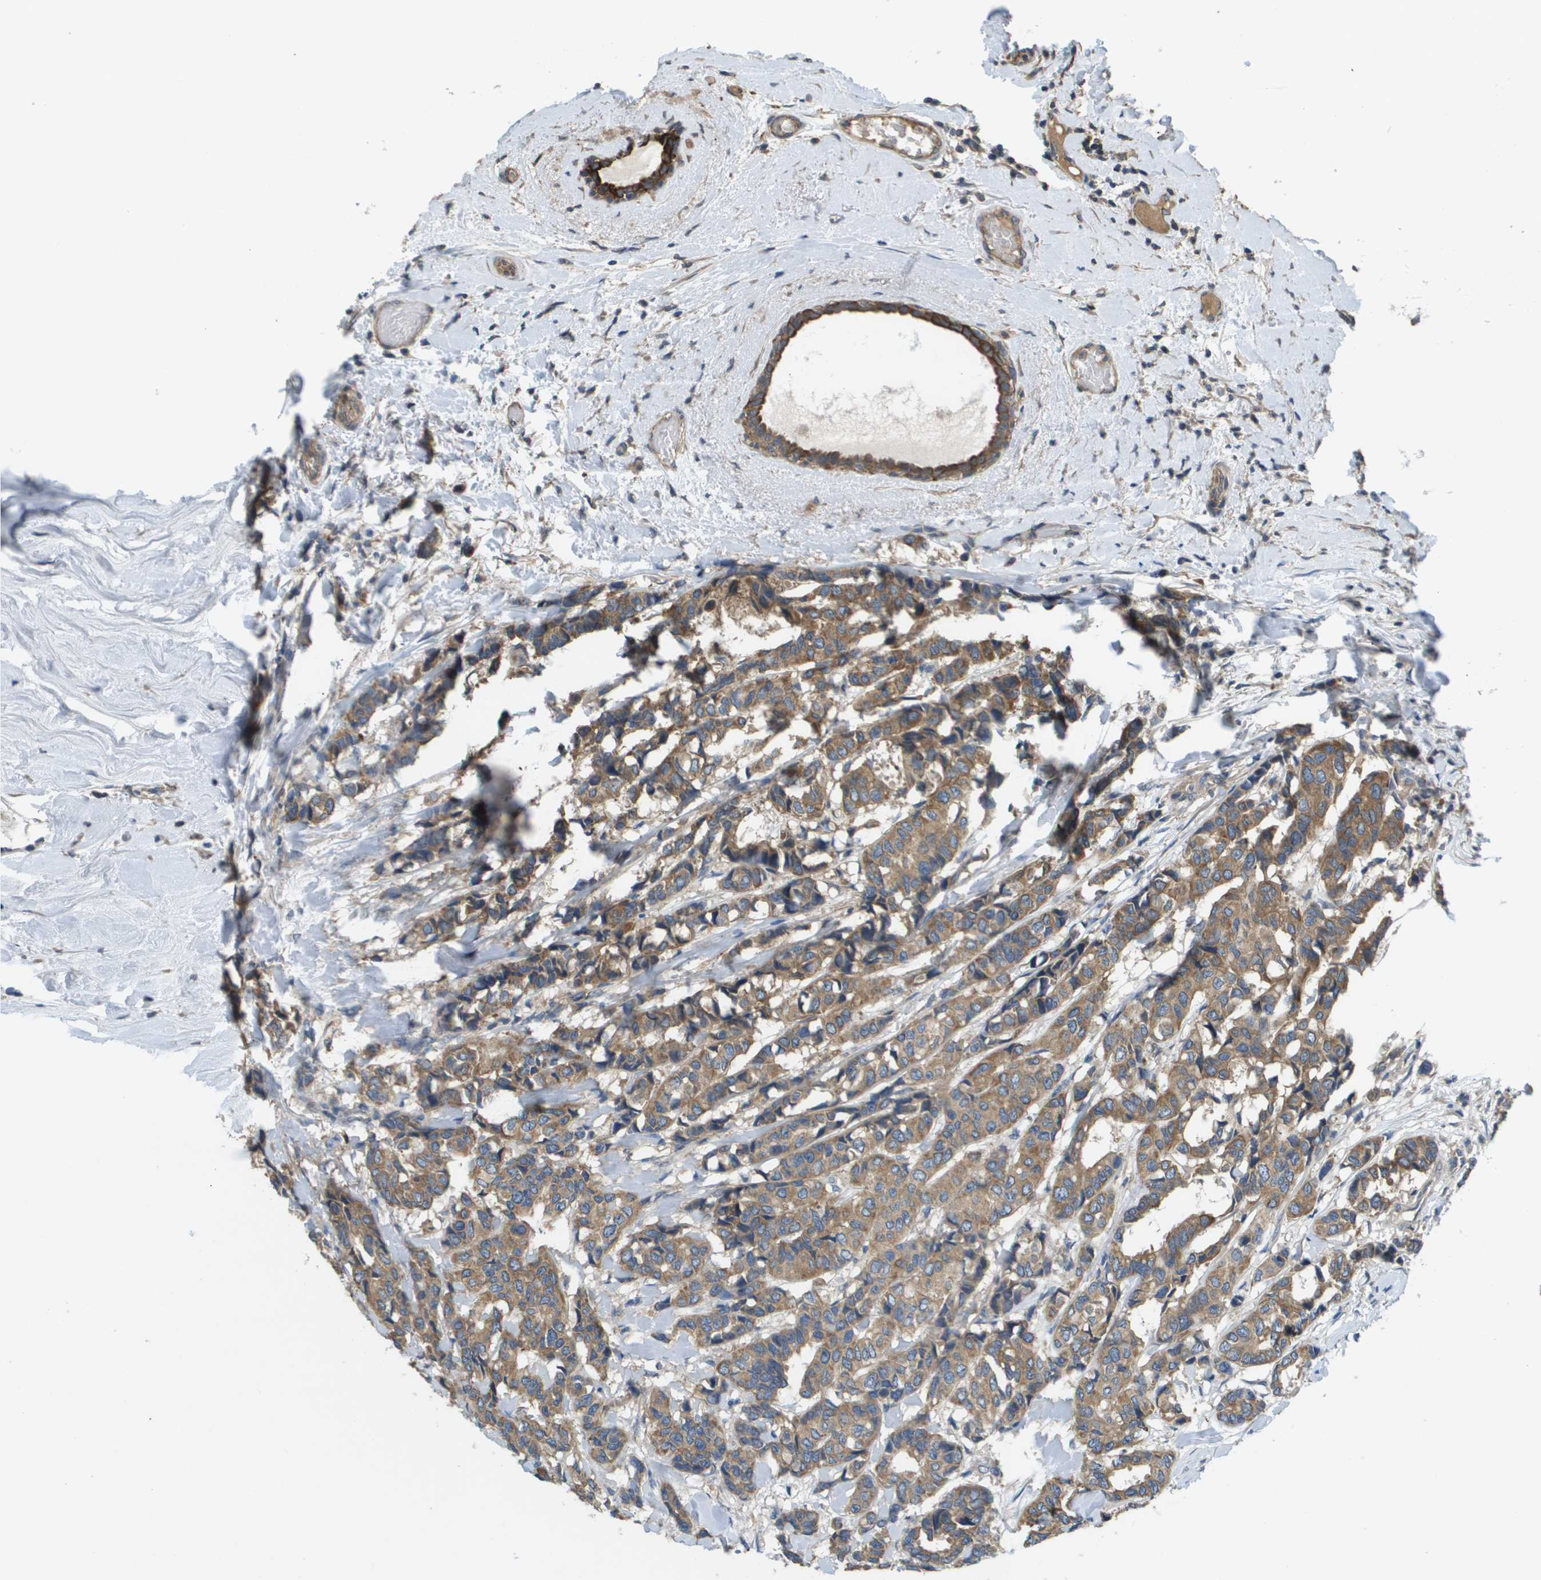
{"staining": {"intensity": "moderate", "quantity": ">75%", "location": "cytoplasmic/membranous"}, "tissue": "breast cancer", "cell_type": "Tumor cells", "image_type": "cancer", "snomed": [{"axis": "morphology", "description": "Duct carcinoma"}, {"axis": "topography", "description": "Breast"}], "caption": "Moderate cytoplasmic/membranous staining for a protein is present in about >75% of tumor cells of breast cancer using immunohistochemistry.", "gene": "KRT23", "patient": {"sex": "female", "age": 87}}